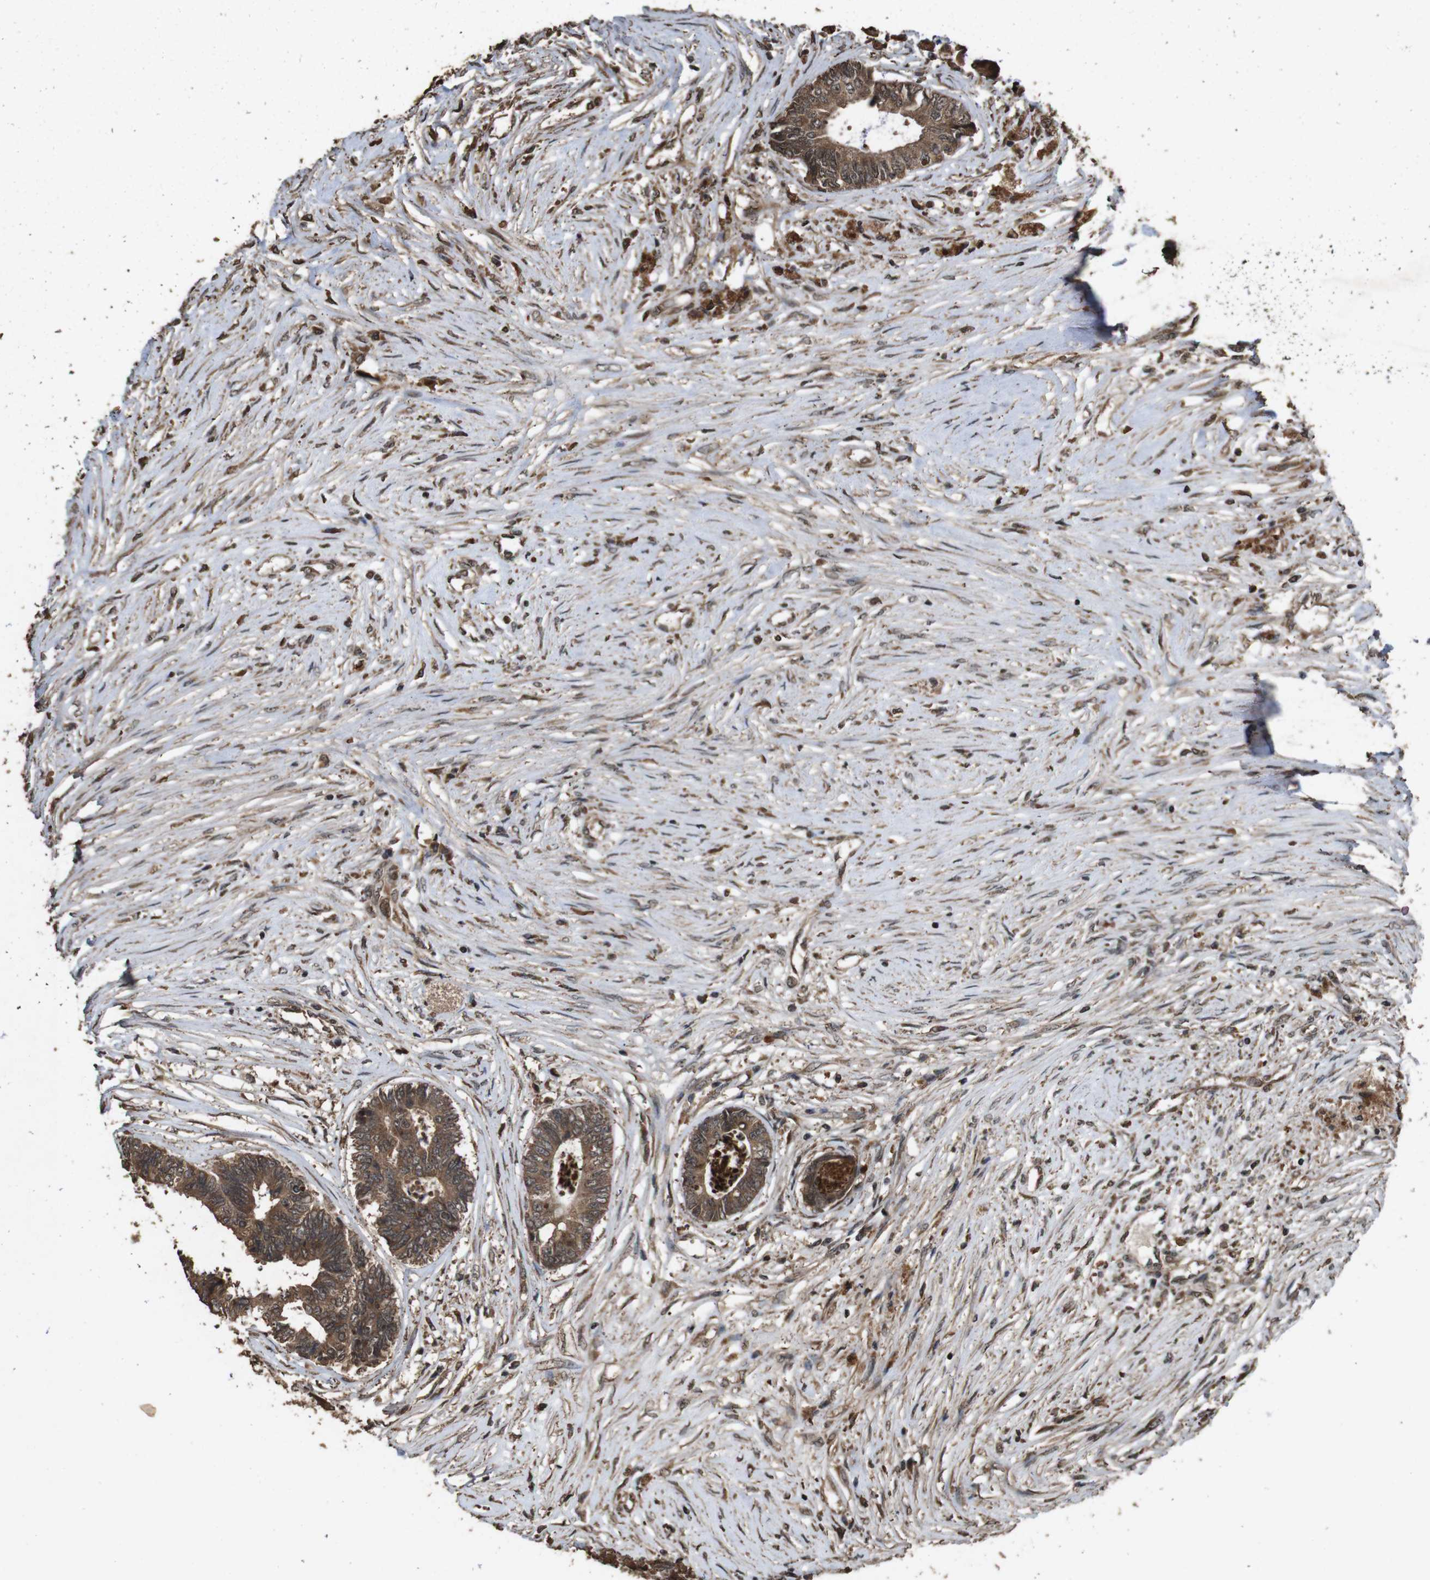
{"staining": {"intensity": "moderate", "quantity": ">75%", "location": "cytoplasmic/membranous"}, "tissue": "colorectal cancer", "cell_type": "Tumor cells", "image_type": "cancer", "snomed": [{"axis": "morphology", "description": "Adenocarcinoma, NOS"}, {"axis": "topography", "description": "Rectum"}], "caption": "Protein expression analysis of colorectal adenocarcinoma shows moderate cytoplasmic/membranous positivity in approximately >75% of tumor cells.", "gene": "RRAS2", "patient": {"sex": "male", "age": 63}}